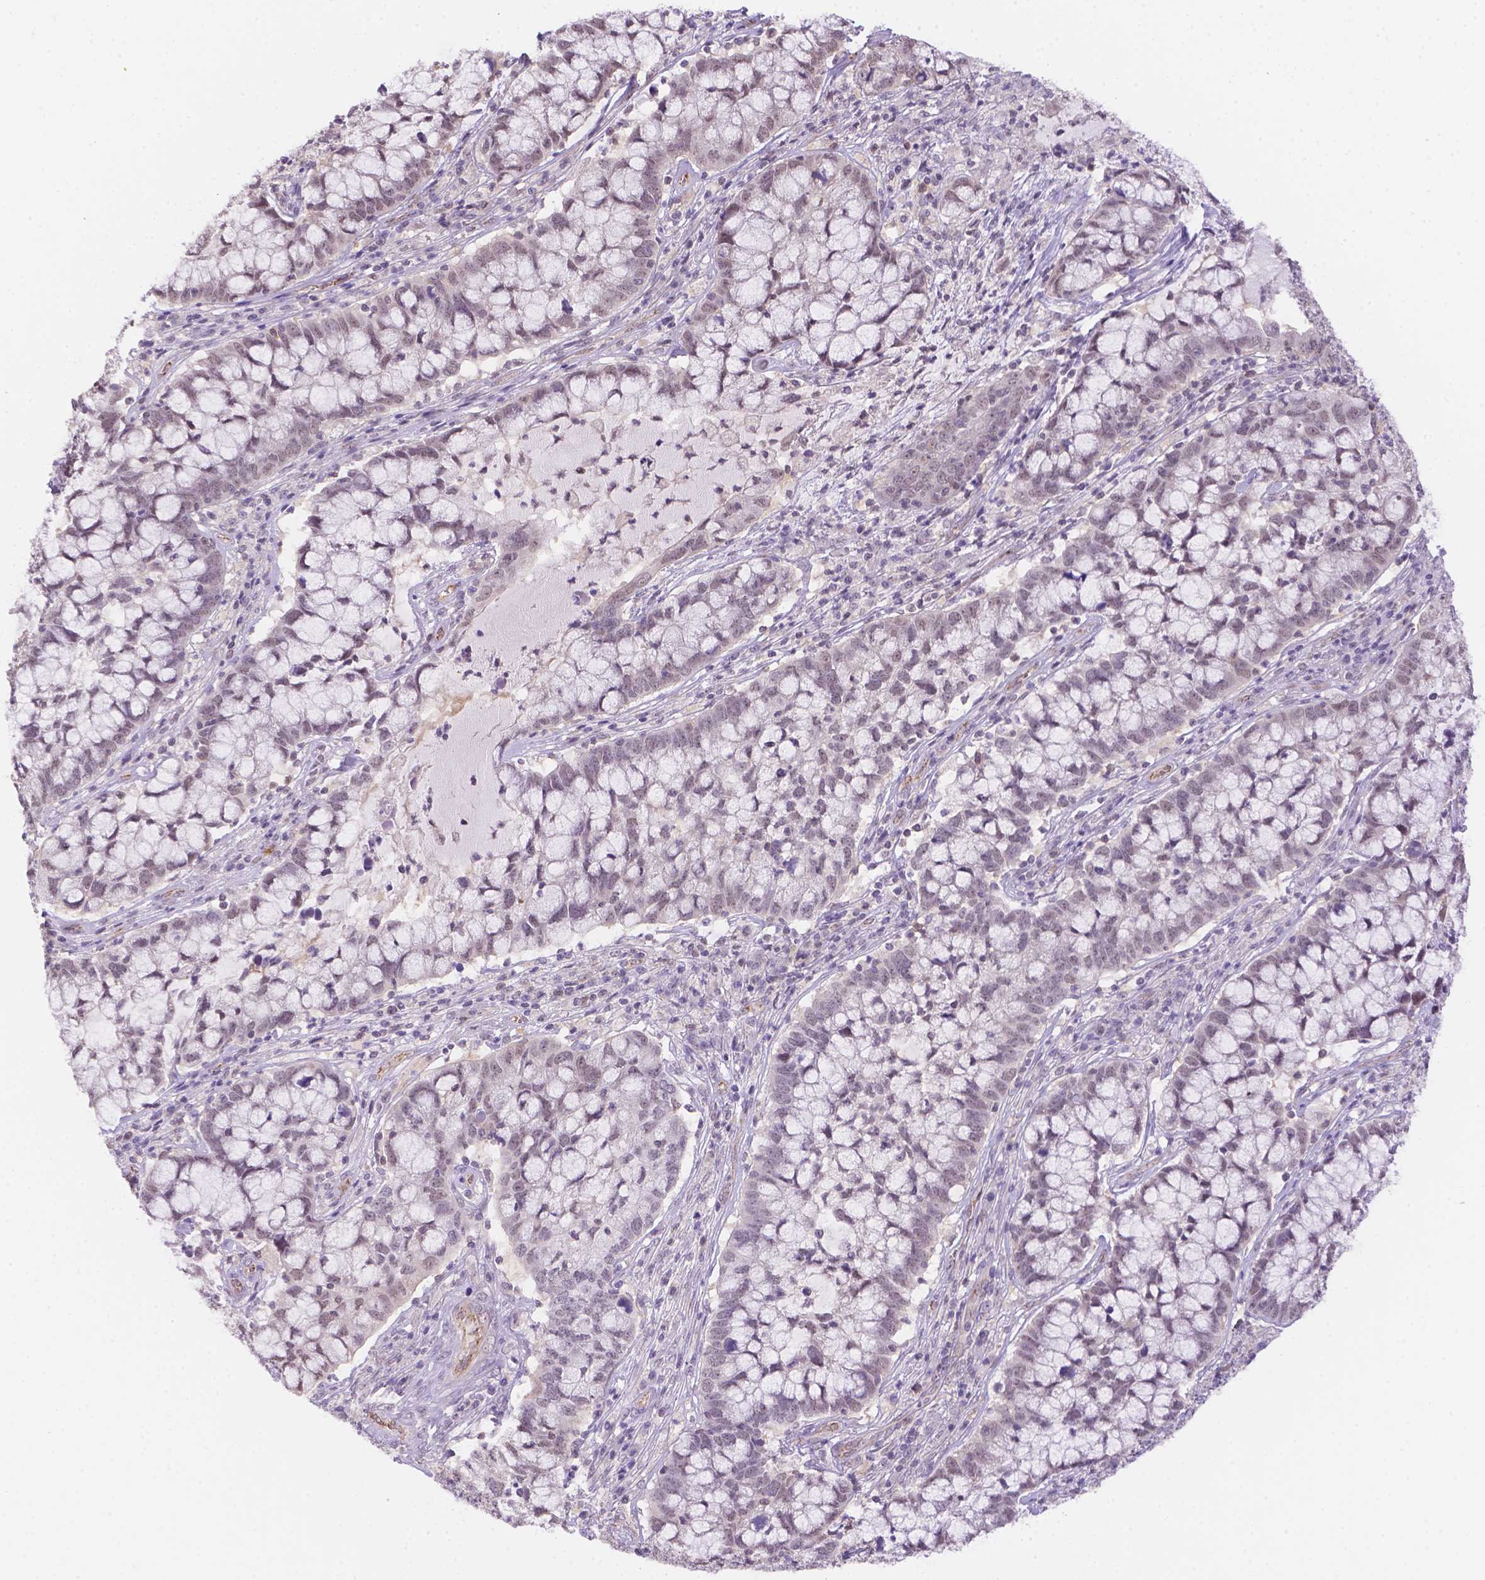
{"staining": {"intensity": "negative", "quantity": "none", "location": "none"}, "tissue": "cervical cancer", "cell_type": "Tumor cells", "image_type": "cancer", "snomed": [{"axis": "morphology", "description": "Adenocarcinoma, NOS"}, {"axis": "topography", "description": "Cervix"}], "caption": "Tumor cells are negative for brown protein staining in cervical adenocarcinoma. Brightfield microscopy of IHC stained with DAB (3,3'-diaminobenzidine) (brown) and hematoxylin (blue), captured at high magnification.", "gene": "NXPE2", "patient": {"sex": "female", "age": 40}}